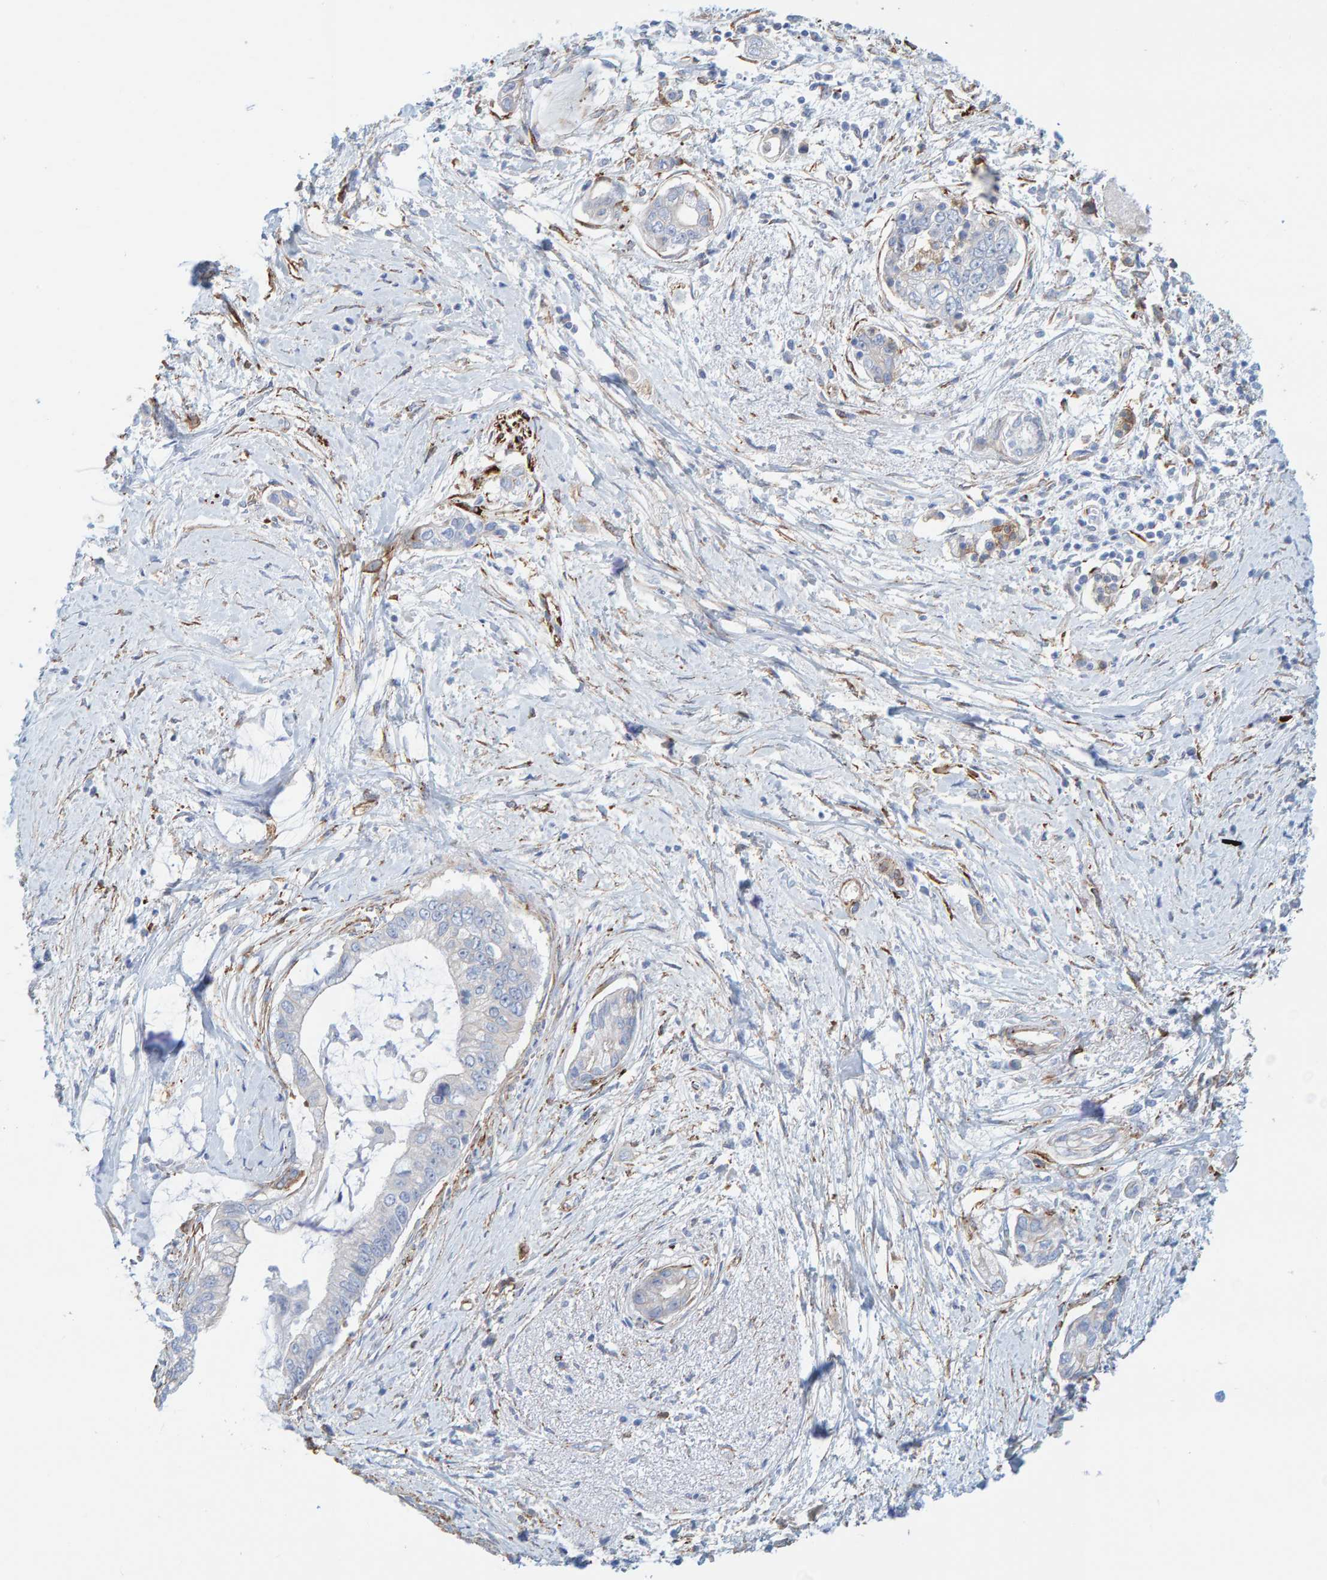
{"staining": {"intensity": "negative", "quantity": "none", "location": "none"}, "tissue": "pancreatic cancer", "cell_type": "Tumor cells", "image_type": "cancer", "snomed": [{"axis": "morphology", "description": "Adenocarcinoma, NOS"}, {"axis": "topography", "description": "Pancreas"}], "caption": "Immunohistochemistry (IHC) photomicrograph of neoplastic tissue: pancreatic adenocarcinoma stained with DAB displays no significant protein expression in tumor cells. (IHC, brightfield microscopy, high magnification).", "gene": "MAP1B", "patient": {"sex": "male", "age": 59}}